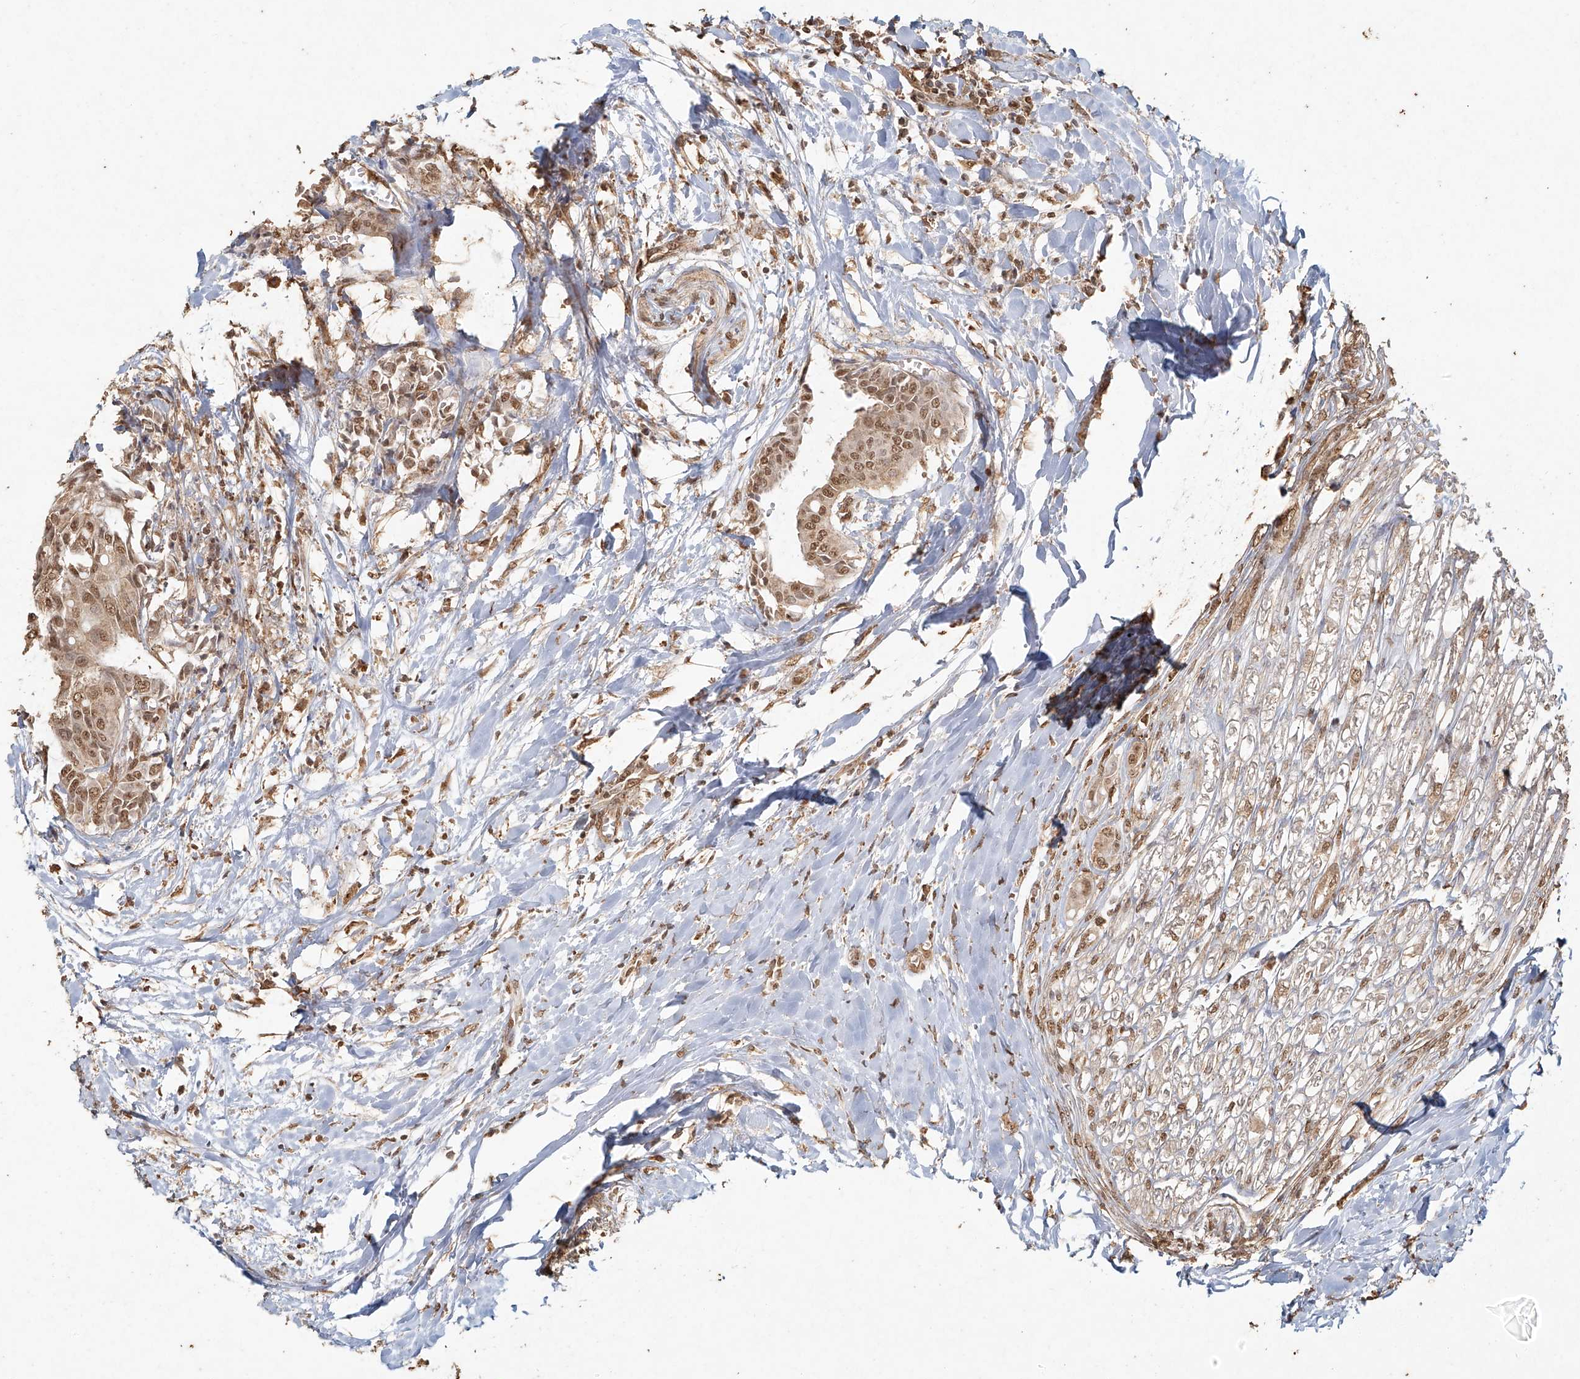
{"staining": {"intensity": "moderate", "quantity": ">75%", "location": "nuclear"}, "tissue": "head and neck cancer", "cell_type": "Tumor cells", "image_type": "cancer", "snomed": [{"axis": "morphology", "description": "Adenocarcinoma, NOS"}, {"axis": "topography", "description": "Salivary gland"}, {"axis": "topography", "description": "Head-Neck"}], "caption": "Brown immunohistochemical staining in head and neck cancer (adenocarcinoma) exhibits moderate nuclear positivity in about >75% of tumor cells.", "gene": "TIGAR", "patient": {"sex": "female", "age": 59}}